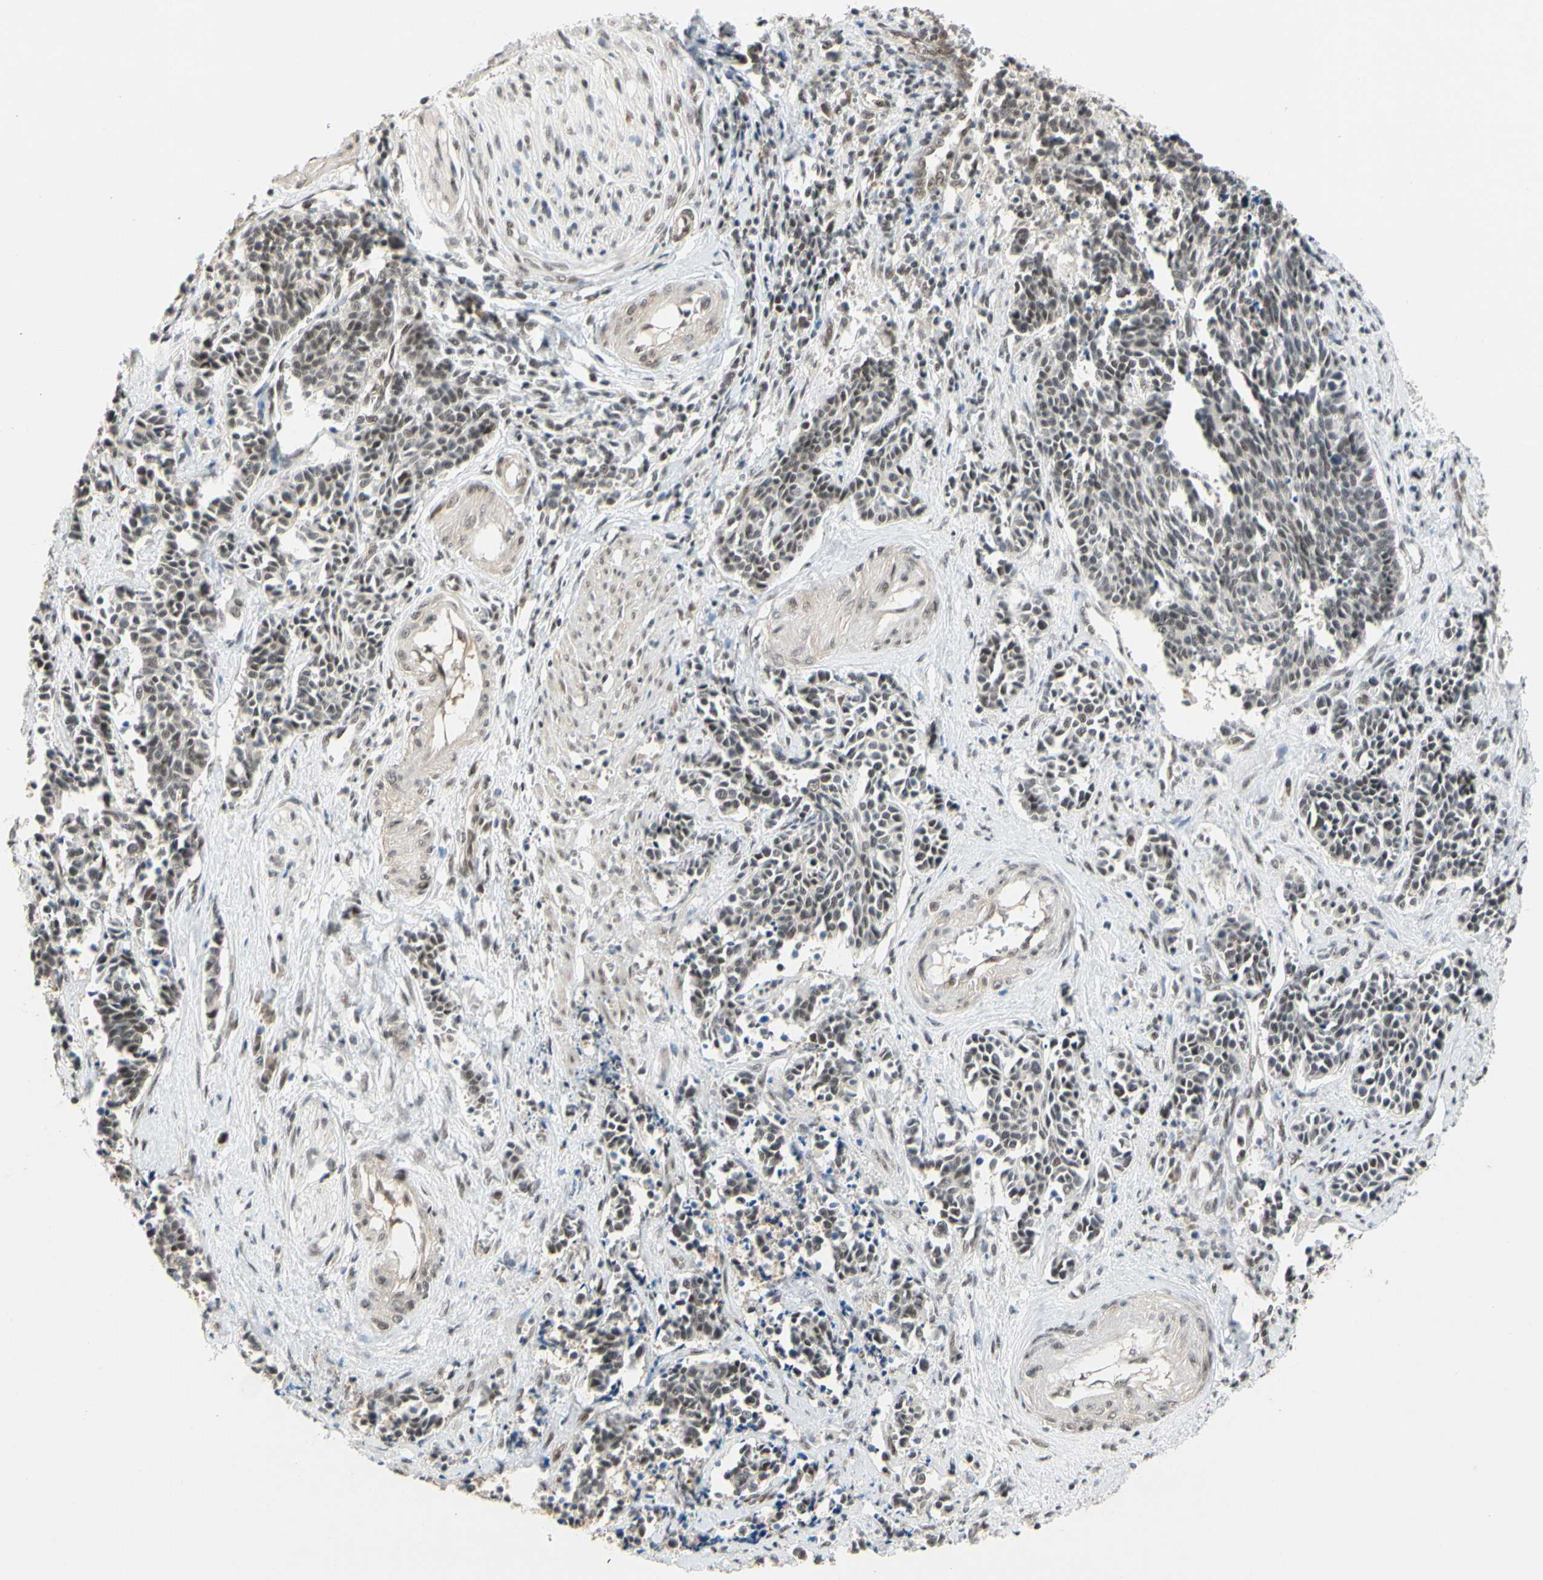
{"staining": {"intensity": "weak", "quantity": "25%-75%", "location": "nuclear"}, "tissue": "cervical cancer", "cell_type": "Tumor cells", "image_type": "cancer", "snomed": [{"axis": "morphology", "description": "Squamous cell carcinoma, NOS"}, {"axis": "topography", "description": "Cervix"}], "caption": "The immunohistochemical stain labels weak nuclear positivity in tumor cells of cervical cancer (squamous cell carcinoma) tissue.", "gene": "TAF4", "patient": {"sex": "female", "age": 35}}